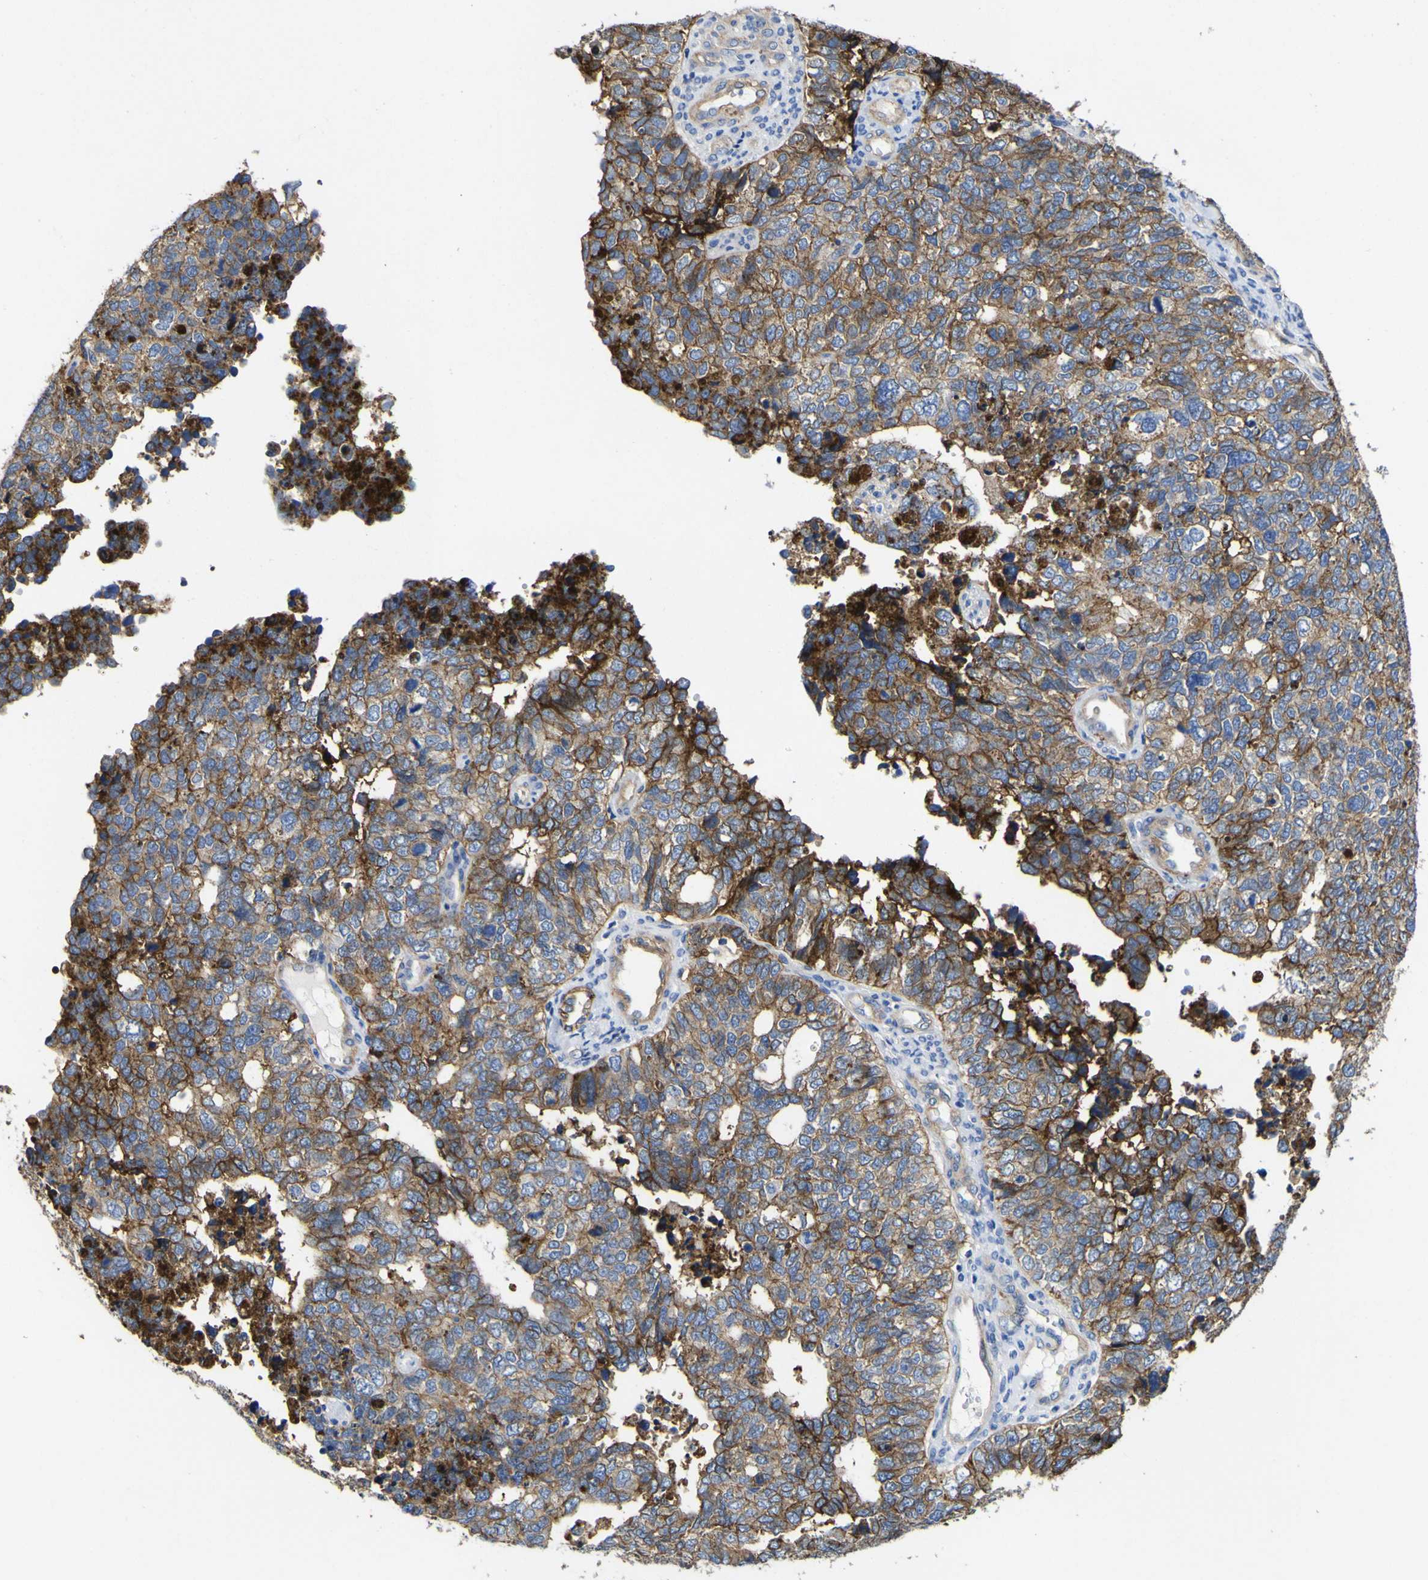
{"staining": {"intensity": "moderate", "quantity": "25%-75%", "location": "cytoplasmic/membranous"}, "tissue": "cervical cancer", "cell_type": "Tumor cells", "image_type": "cancer", "snomed": [{"axis": "morphology", "description": "Squamous cell carcinoma, NOS"}, {"axis": "topography", "description": "Cervix"}], "caption": "Tumor cells exhibit medium levels of moderate cytoplasmic/membranous expression in approximately 25%-75% of cells in cervical cancer. The staining is performed using DAB brown chromogen to label protein expression. The nuclei are counter-stained blue using hematoxylin.", "gene": "CD151", "patient": {"sex": "female", "age": 63}}